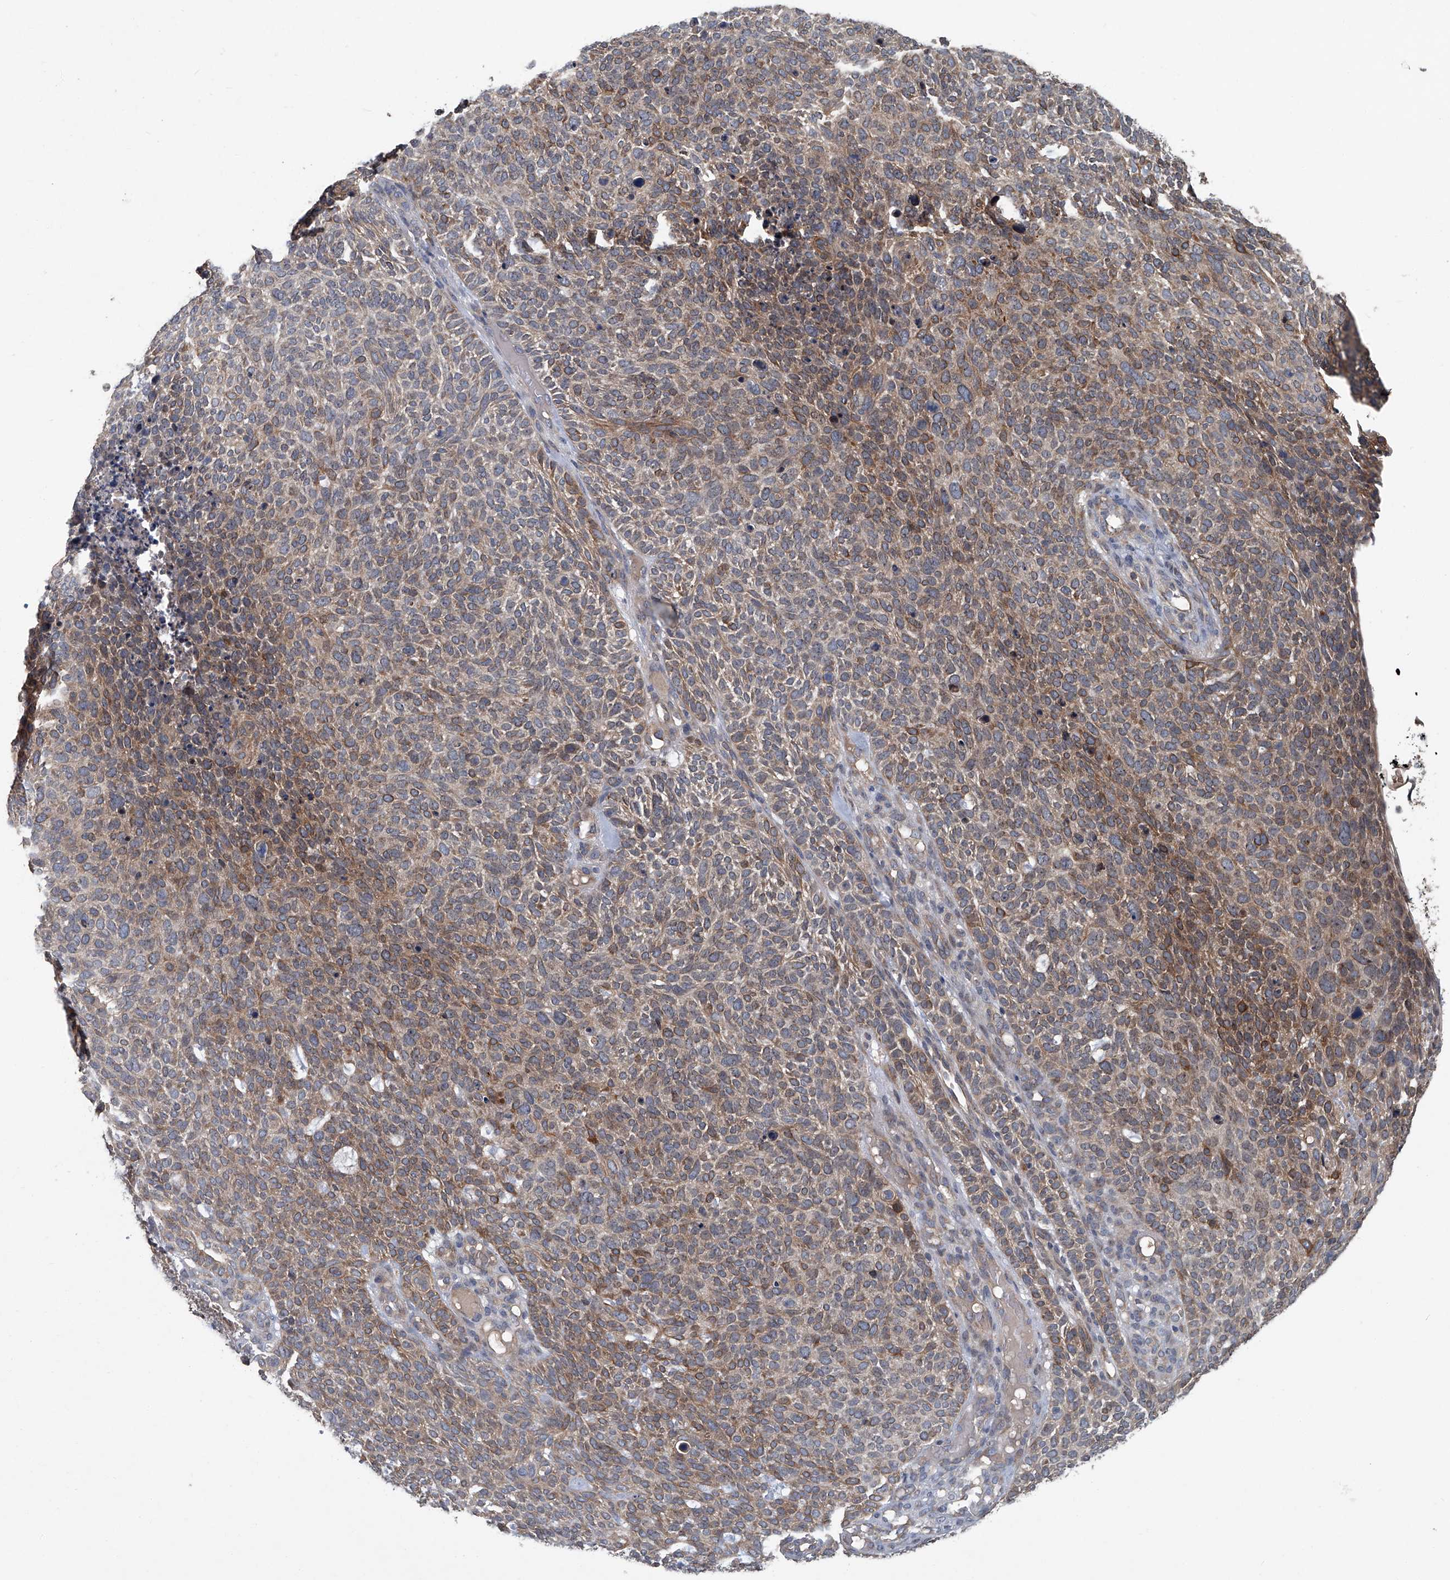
{"staining": {"intensity": "moderate", "quantity": ">75%", "location": "cytoplasmic/membranous"}, "tissue": "skin cancer", "cell_type": "Tumor cells", "image_type": "cancer", "snomed": [{"axis": "morphology", "description": "Squamous cell carcinoma, NOS"}, {"axis": "topography", "description": "Skin"}], "caption": "Immunohistochemical staining of skin squamous cell carcinoma reveals moderate cytoplasmic/membranous protein positivity in approximately >75% of tumor cells.", "gene": "ANKRD34A", "patient": {"sex": "female", "age": 90}}